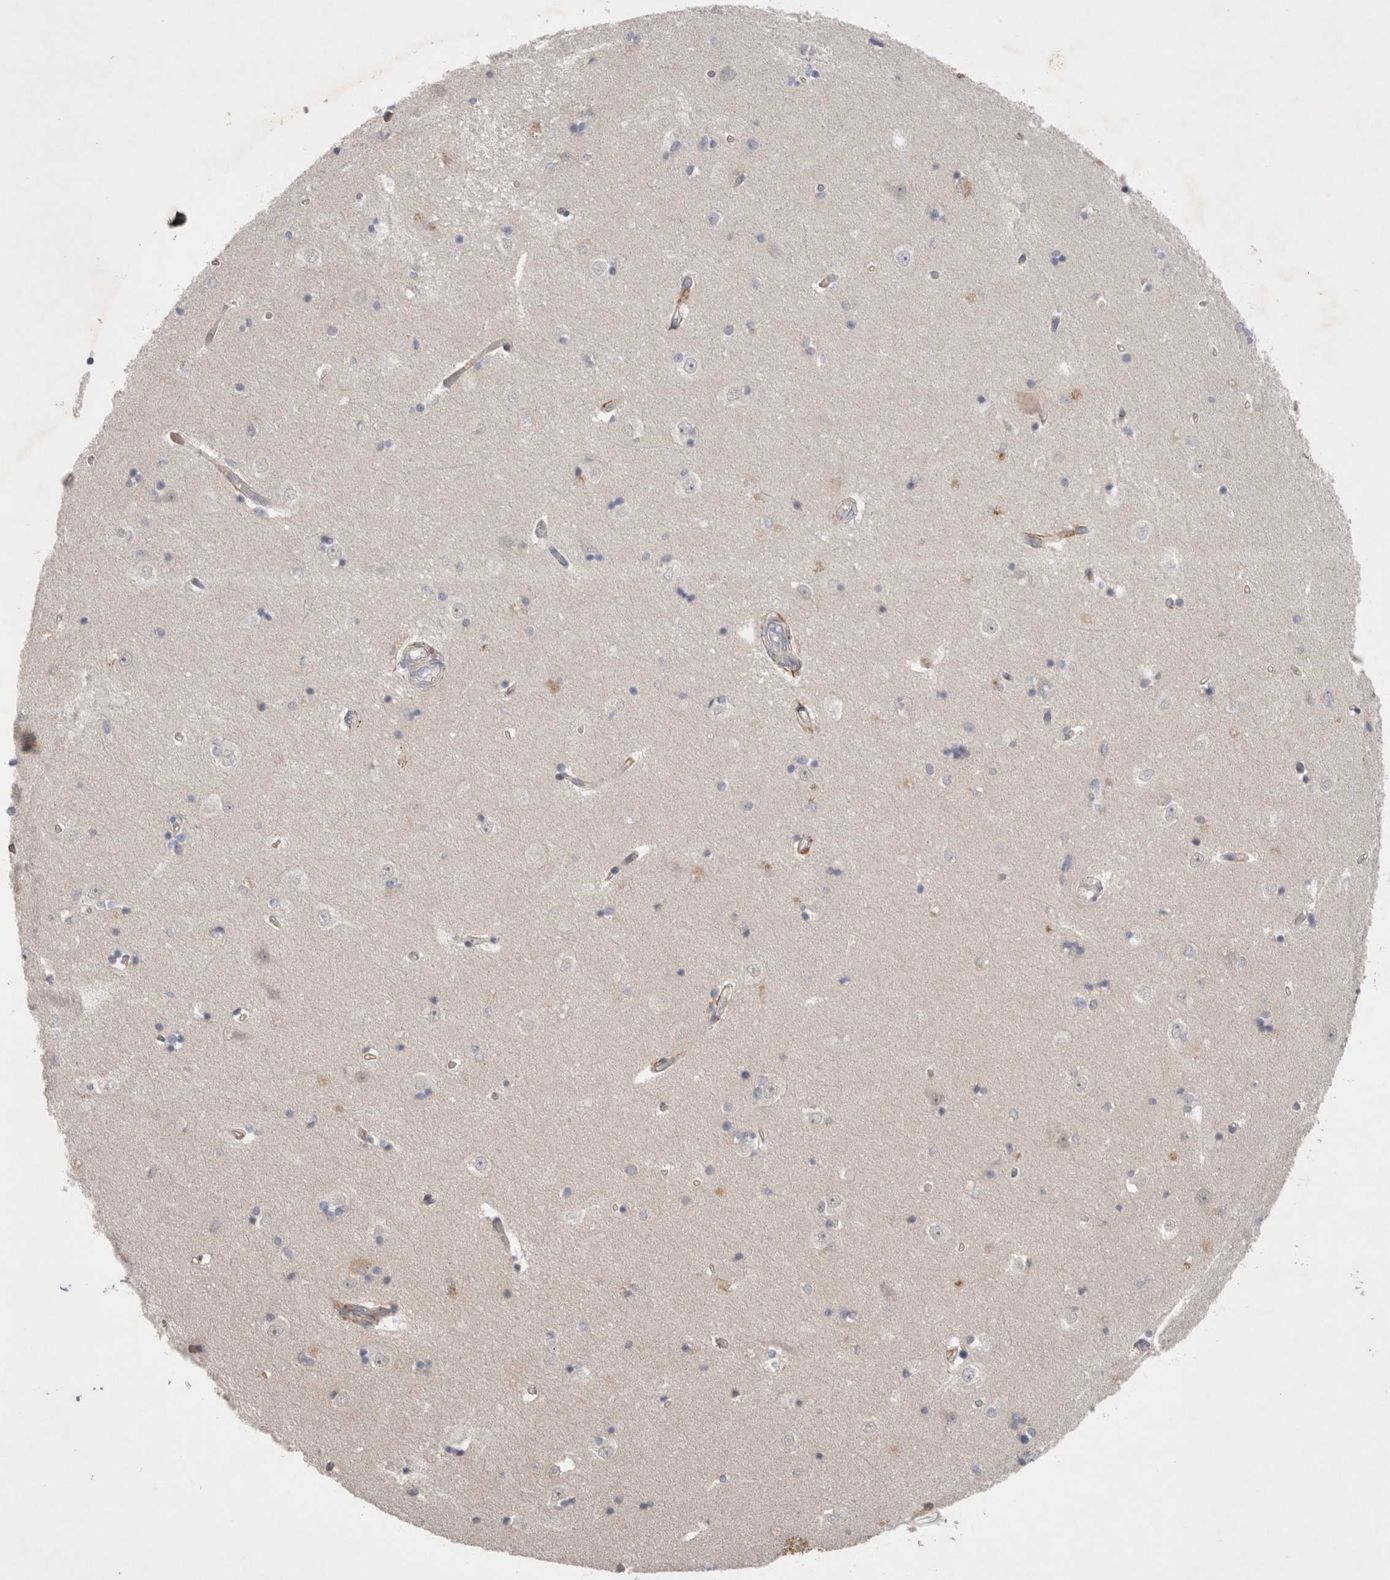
{"staining": {"intensity": "negative", "quantity": "none", "location": "none"}, "tissue": "hippocampus", "cell_type": "Glial cells", "image_type": "normal", "snomed": [{"axis": "morphology", "description": "Normal tissue, NOS"}, {"axis": "topography", "description": "Hippocampus"}], "caption": "This micrograph is of benign hippocampus stained with immunohistochemistry to label a protein in brown with the nuclei are counter-stained blue. There is no positivity in glial cells. (DAB immunohistochemistry (IHC), high magnification).", "gene": "GSDMB", "patient": {"sex": "male", "age": 45}}